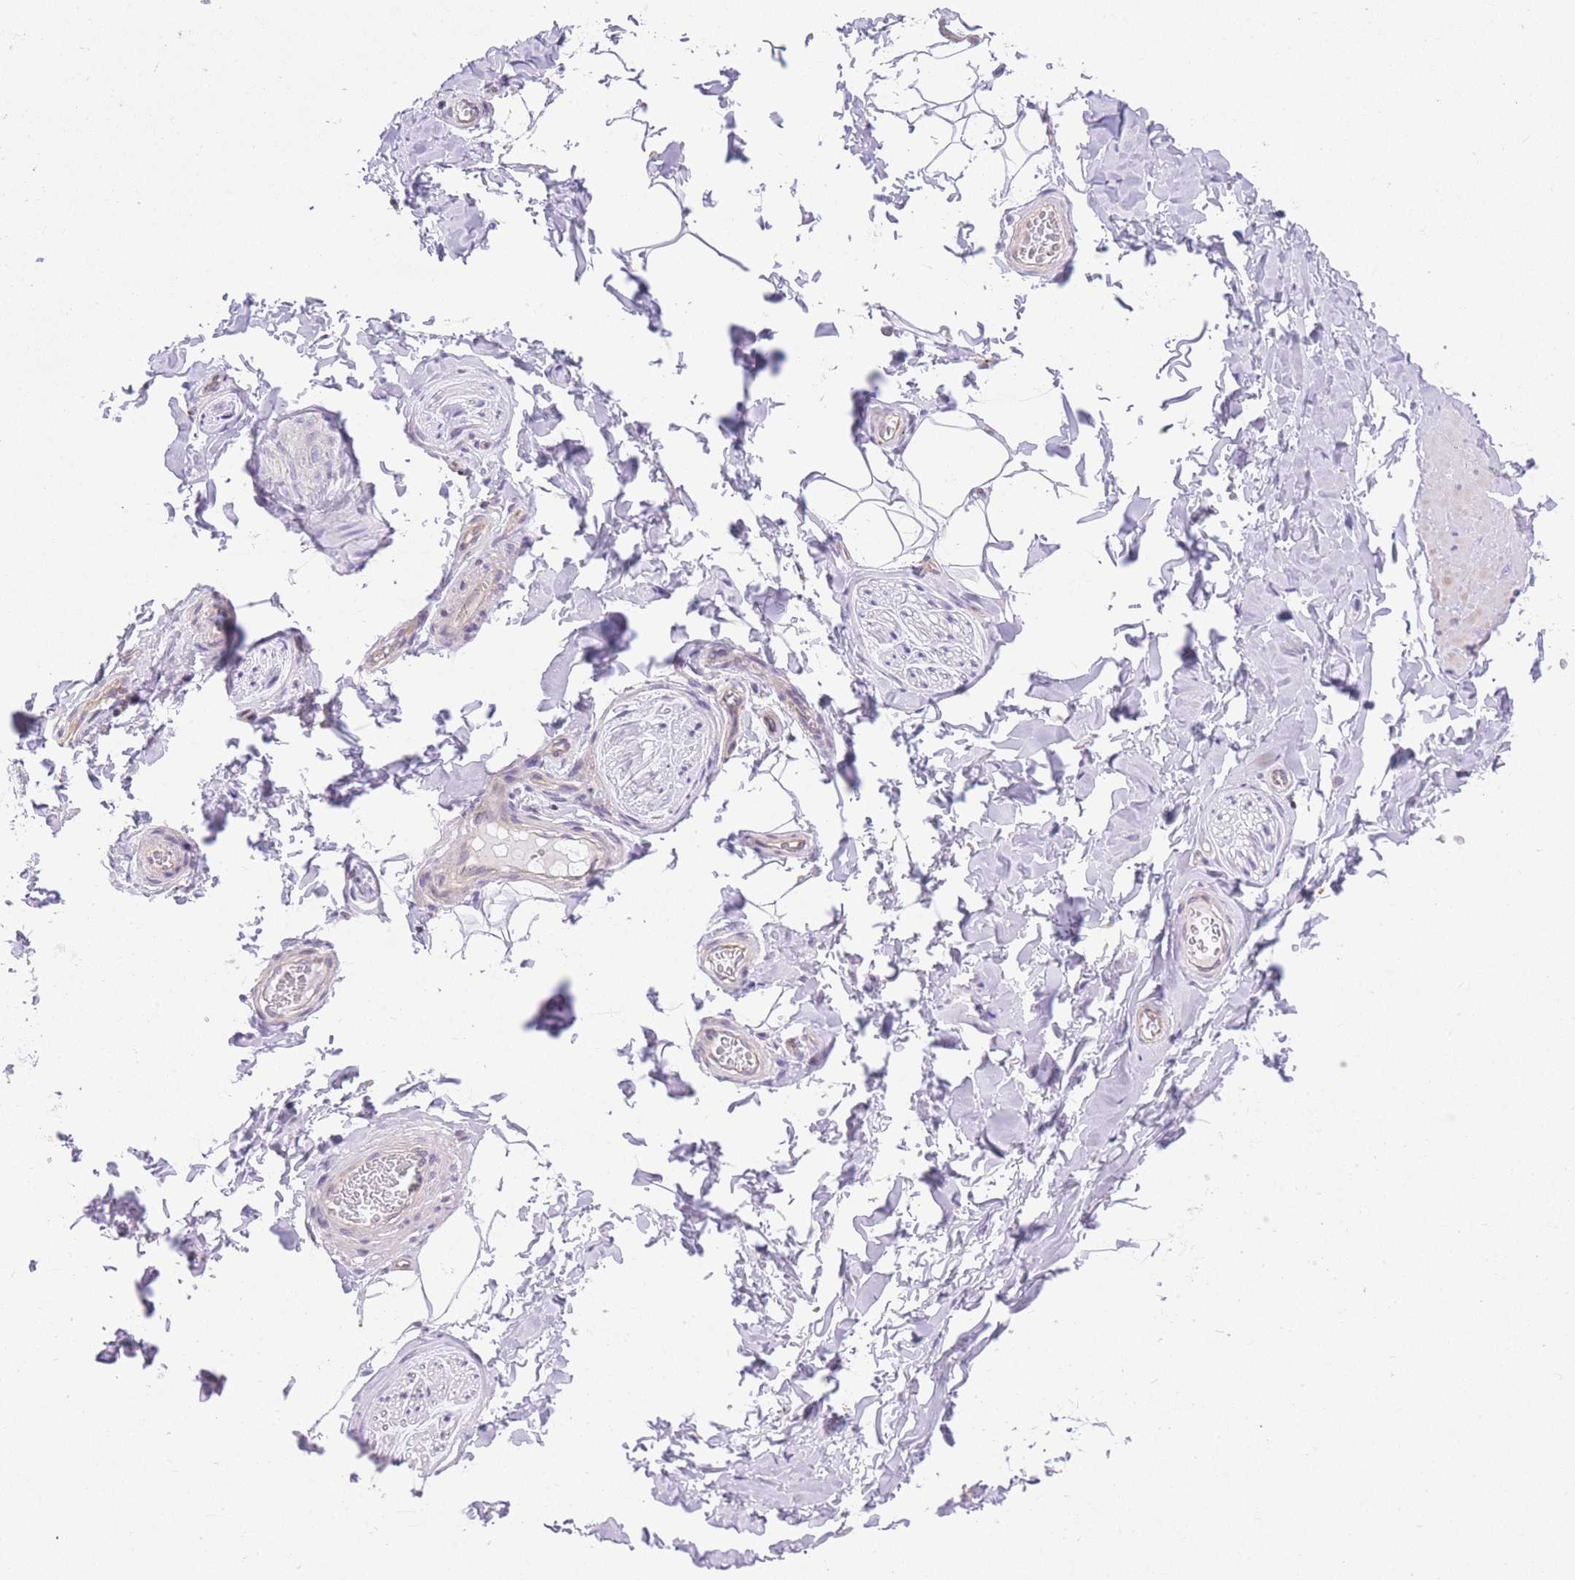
{"staining": {"intensity": "negative", "quantity": "none", "location": "none"}, "tissue": "adipose tissue", "cell_type": "Adipocytes", "image_type": "normal", "snomed": [{"axis": "morphology", "description": "Normal tissue, NOS"}, {"axis": "topography", "description": "Soft tissue"}, {"axis": "topography", "description": "Adipose tissue"}, {"axis": "topography", "description": "Vascular tissue"}, {"axis": "topography", "description": "Peripheral nerve tissue"}], "caption": "Adipocytes are negative for protein expression in benign human adipose tissue. (DAB (3,3'-diaminobenzidine) IHC visualized using brightfield microscopy, high magnification).", "gene": "BOLA2B", "patient": {"sex": "male", "age": 46}}